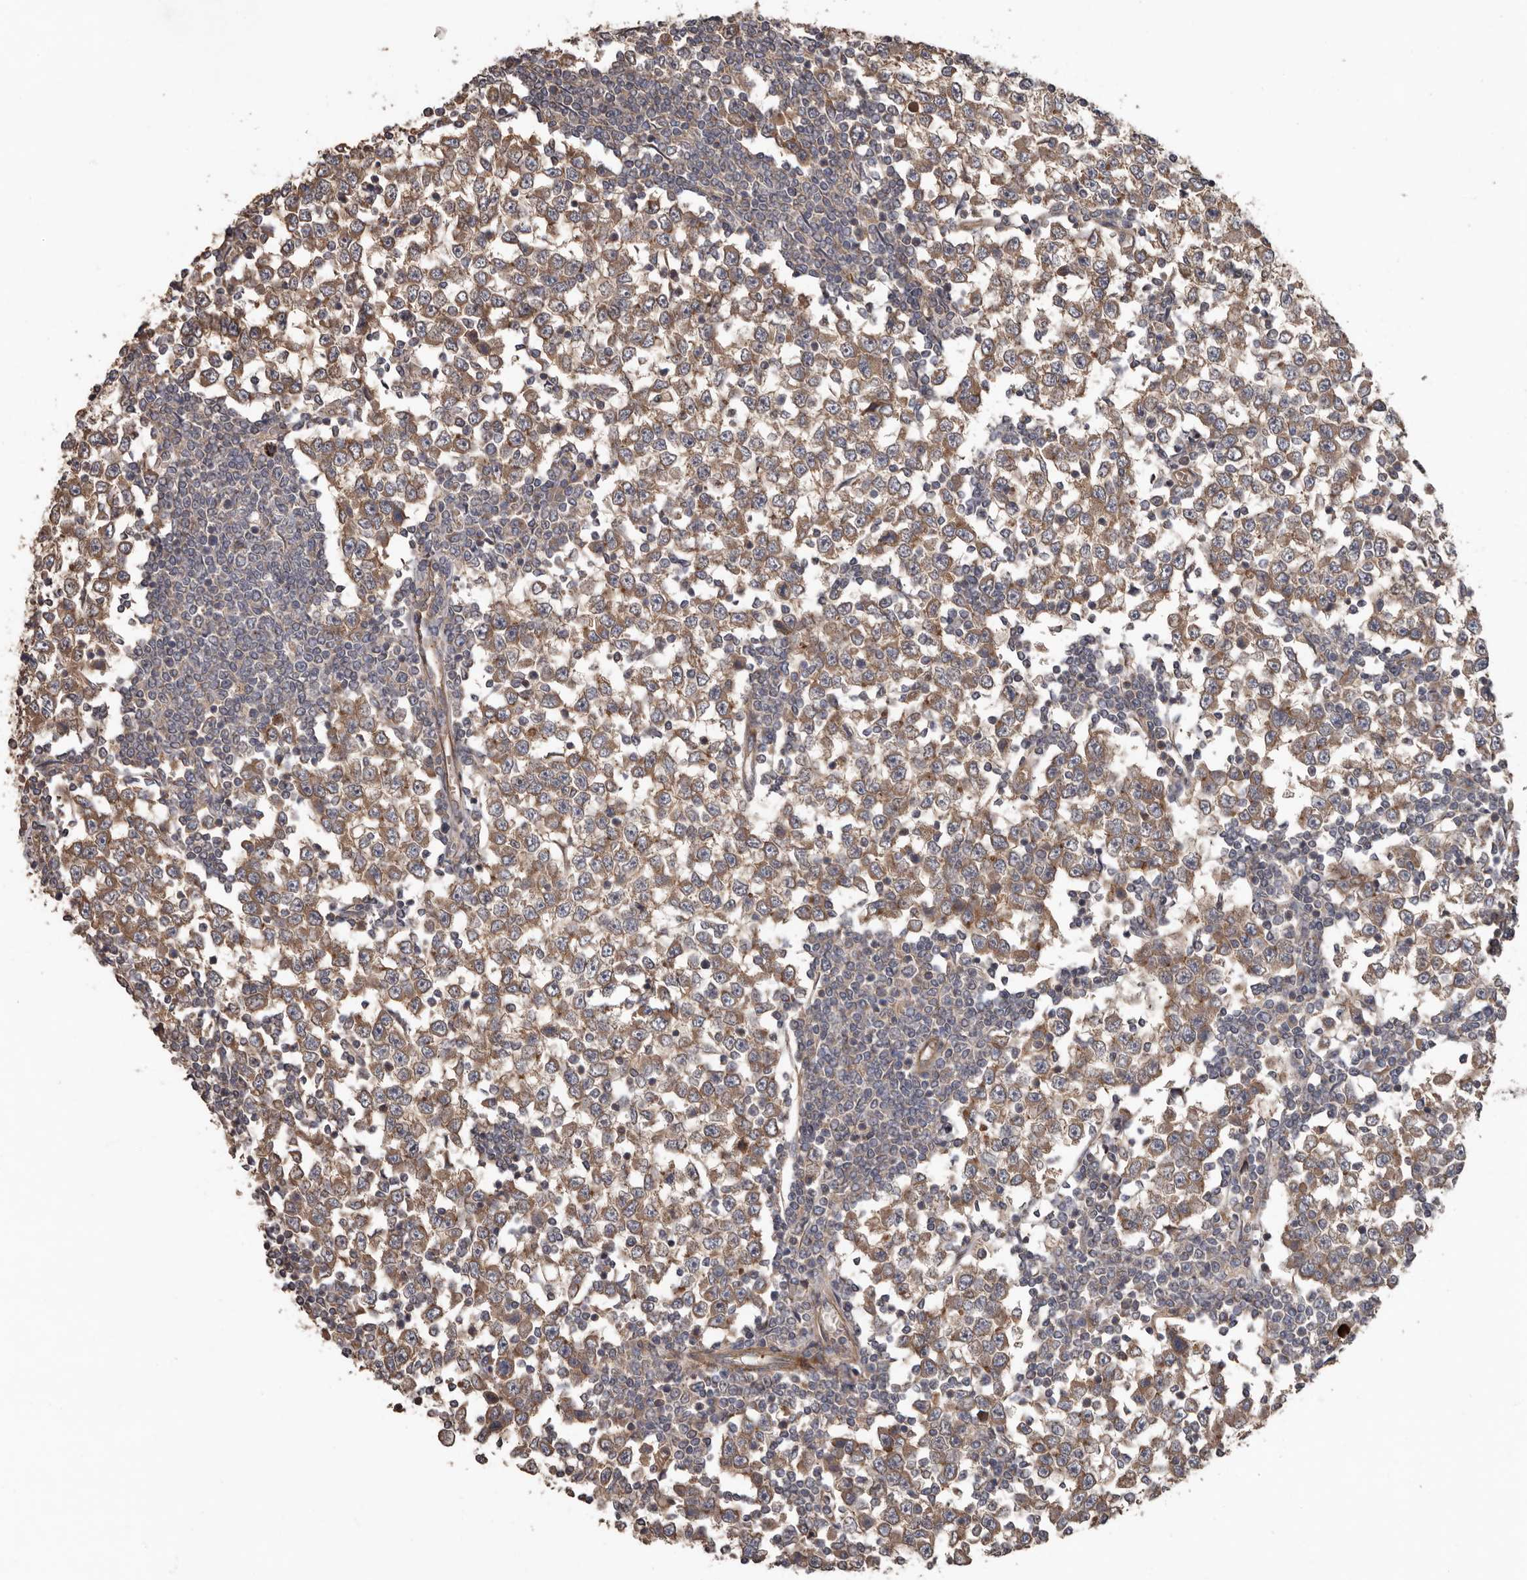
{"staining": {"intensity": "weak", "quantity": ">75%", "location": "cytoplasmic/membranous"}, "tissue": "testis cancer", "cell_type": "Tumor cells", "image_type": "cancer", "snomed": [{"axis": "morphology", "description": "Seminoma, NOS"}, {"axis": "topography", "description": "Testis"}], "caption": "DAB (3,3'-diaminobenzidine) immunohistochemical staining of testis cancer shows weak cytoplasmic/membranous protein positivity in about >75% of tumor cells.", "gene": "ARHGEF5", "patient": {"sex": "male", "age": 65}}